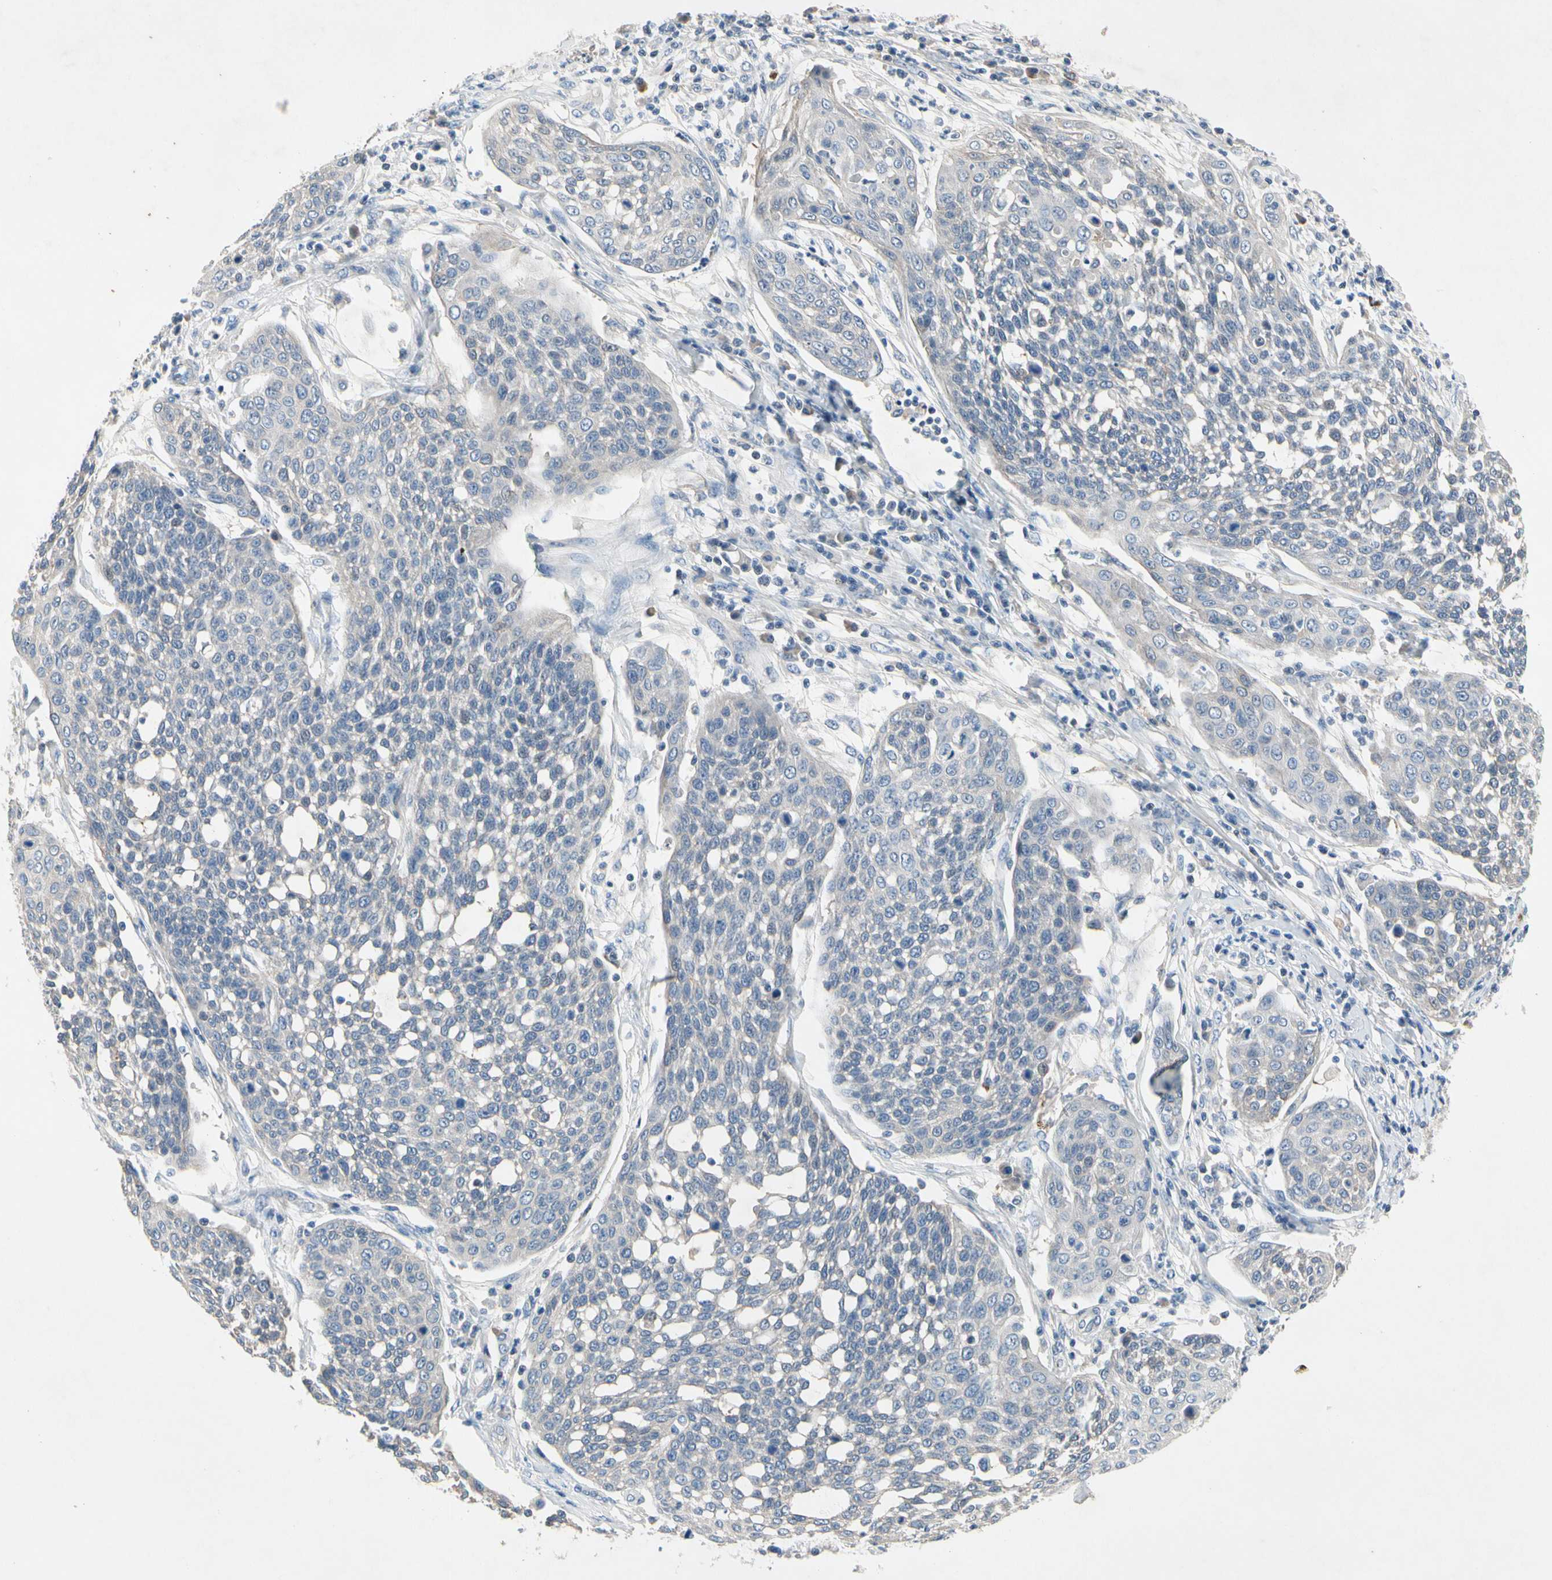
{"staining": {"intensity": "negative", "quantity": "none", "location": "none"}, "tissue": "cervical cancer", "cell_type": "Tumor cells", "image_type": "cancer", "snomed": [{"axis": "morphology", "description": "Squamous cell carcinoma, NOS"}, {"axis": "topography", "description": "Cervix"}], "caption": "There is no significant positivity in tumor cells of cervical squamous cell carcinoma.", "gene": "GAS6", "patient": {"sex": "female", "age": 34}}